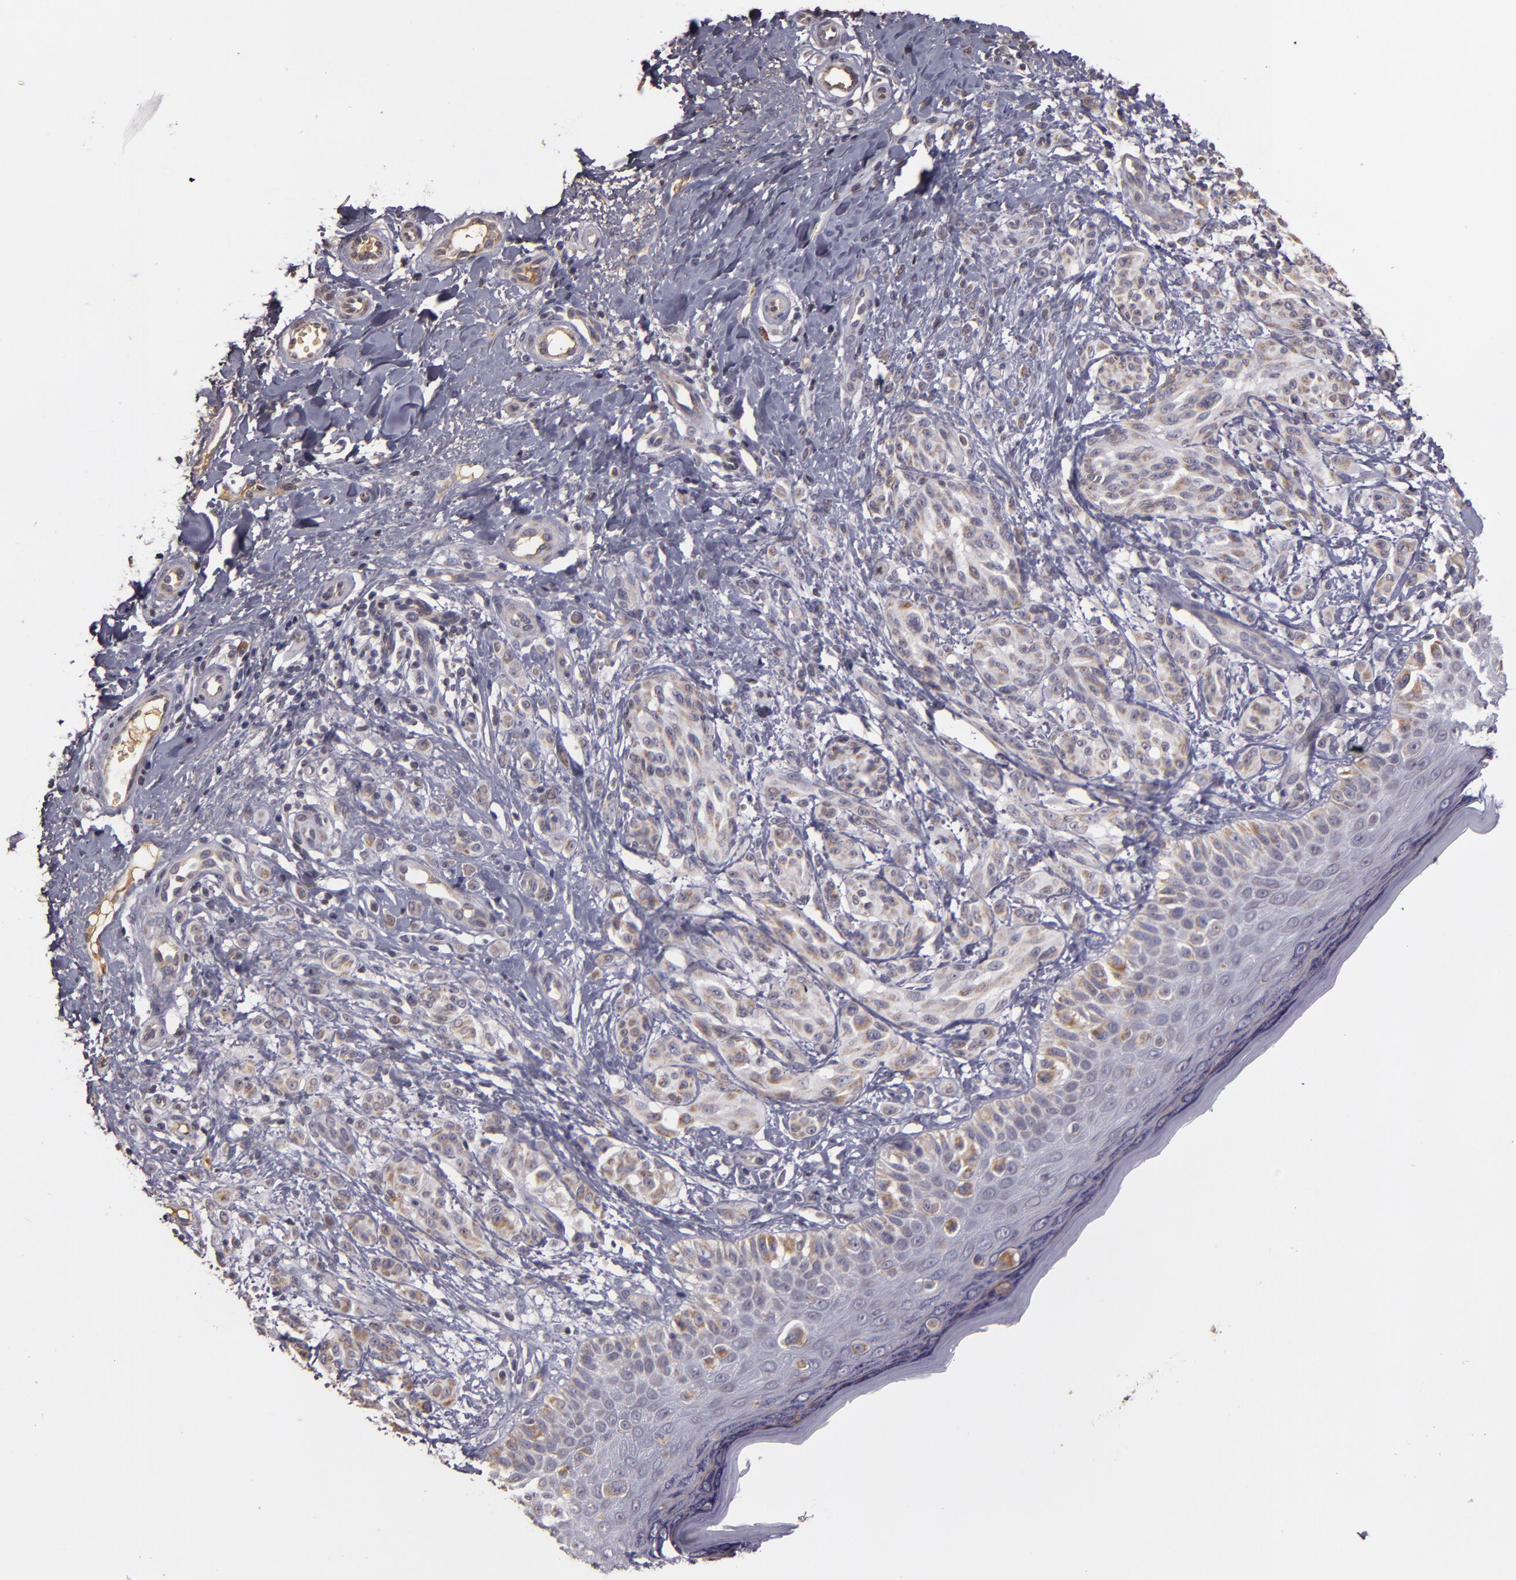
{"staining": {"intensity": "weak", "quantity": "25%-75%", "location": "cytoplasmic/membranous"}, "tissue": "melanoma", "cell_type": "Tumor cells", "image_type": "cancer", "snomed": [{"axis": "morphology", "description": "Malignant melanoma, NOS"}, {"axis": "topography", "description": "Skin"}], "caption": "DAB (3,3'-diaminobenzidine) immunohistochemical staining of melanoma reveals weak cytoplasmic/membranous protein positivity in approximately 25%-75% of tumor cells.", "gene": "ABL1", "patient": {"sex": "male", "age": 57}}